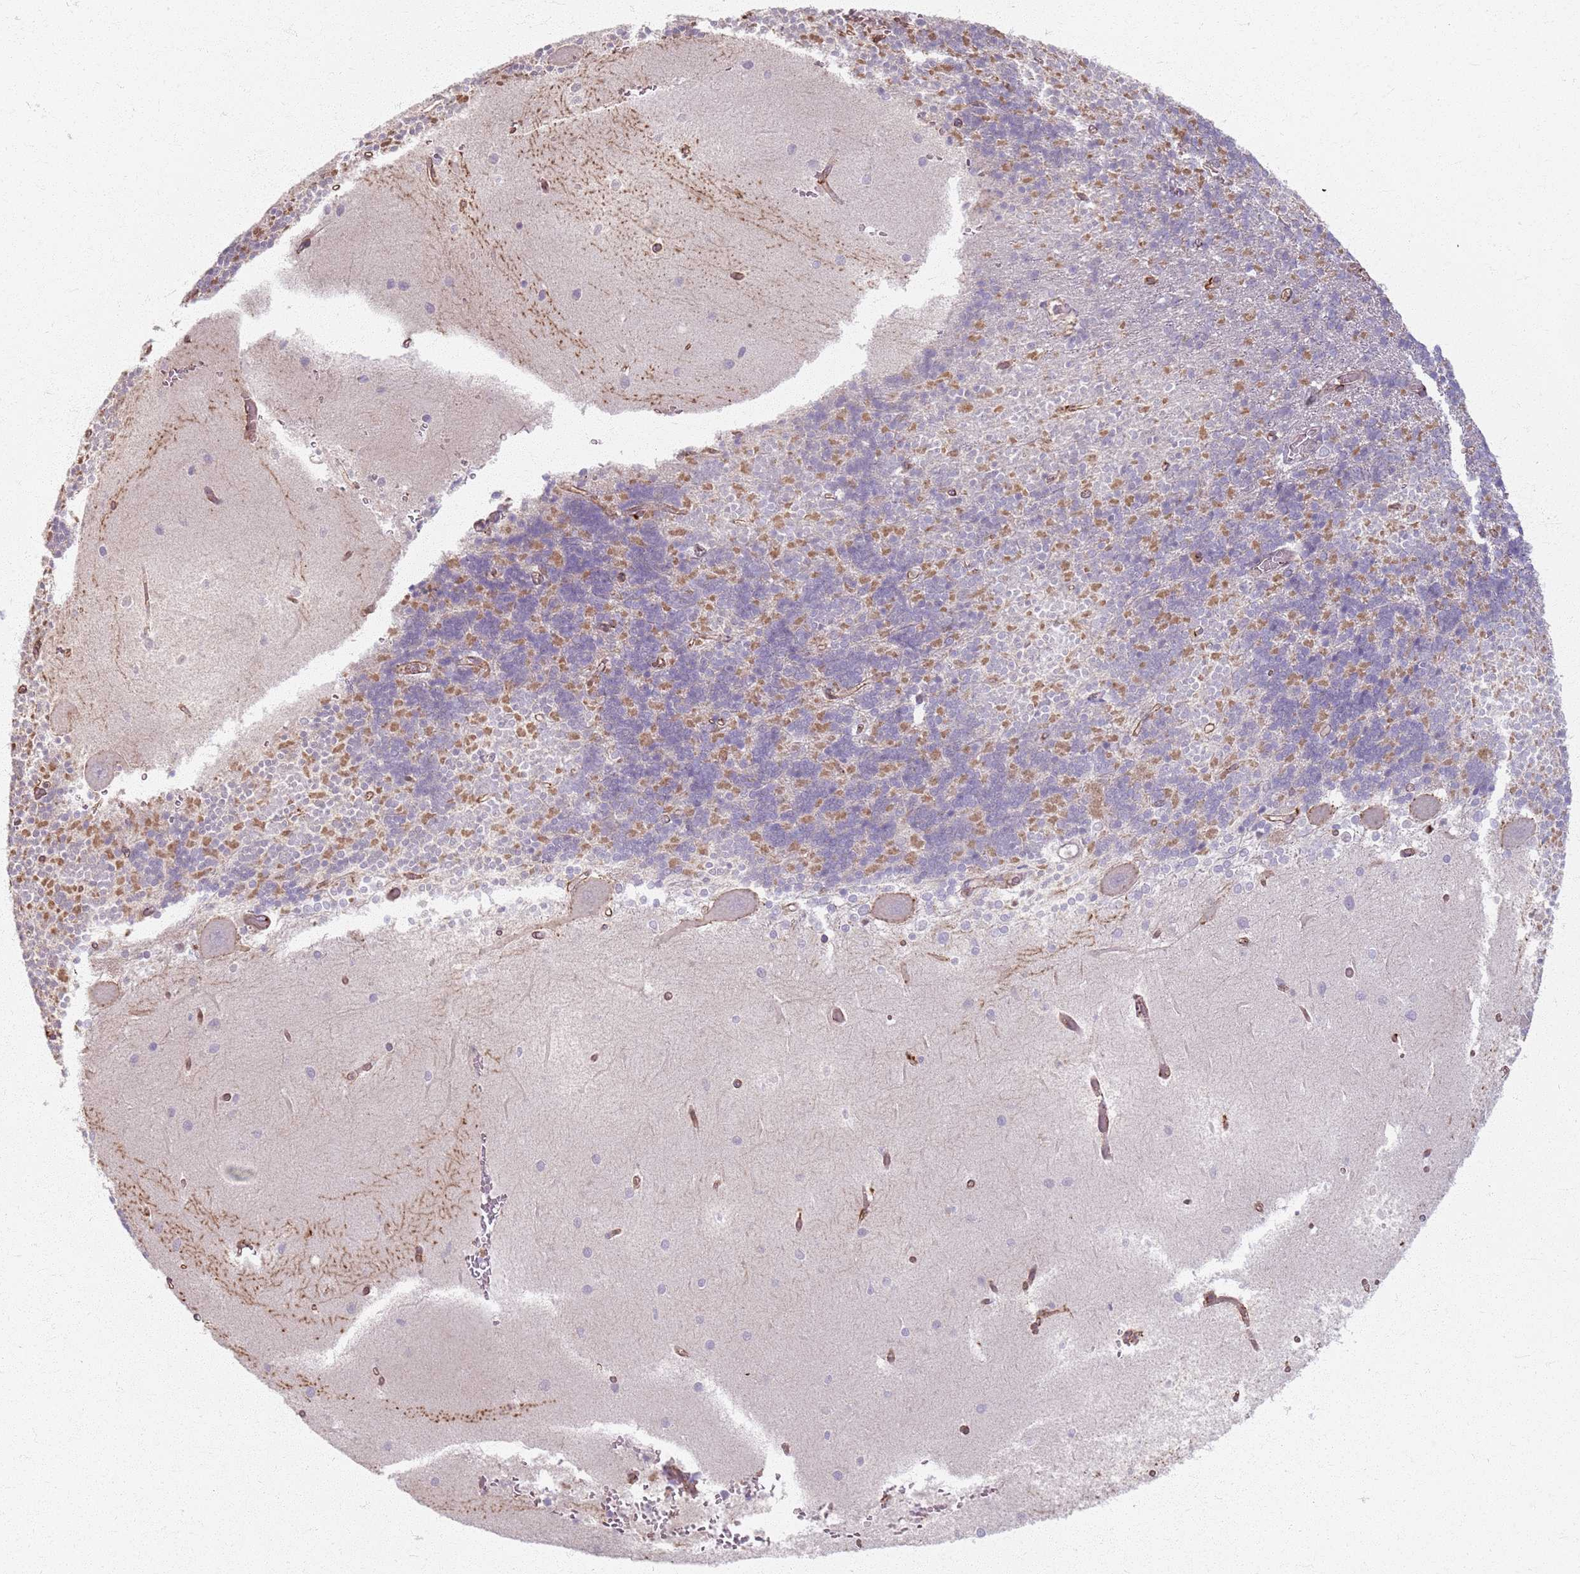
{"staining": {"intensity": "moderate", "quantity": "<25%", "location": "cytoplasmic/membranous"}, "tissue": "cerebellum", "cell_type": "Cells in granular layer", "image_type": "normal", "snomed": [{"axis": "morphology", "description": "Normal tissue, NOS"}, {"axis": "topography", "description": "Cerebellum"}], "caption": "Immunohistochemistry (IHC) micrograph of benign cerebellum stained for a protein (brown), which exhibits low levels of moderate cytoplasmic/membranous staining in approximately <25% of cells in granular layer.", "gene": "KCNA5", "patient": {"sex": "male", "age": 37}}